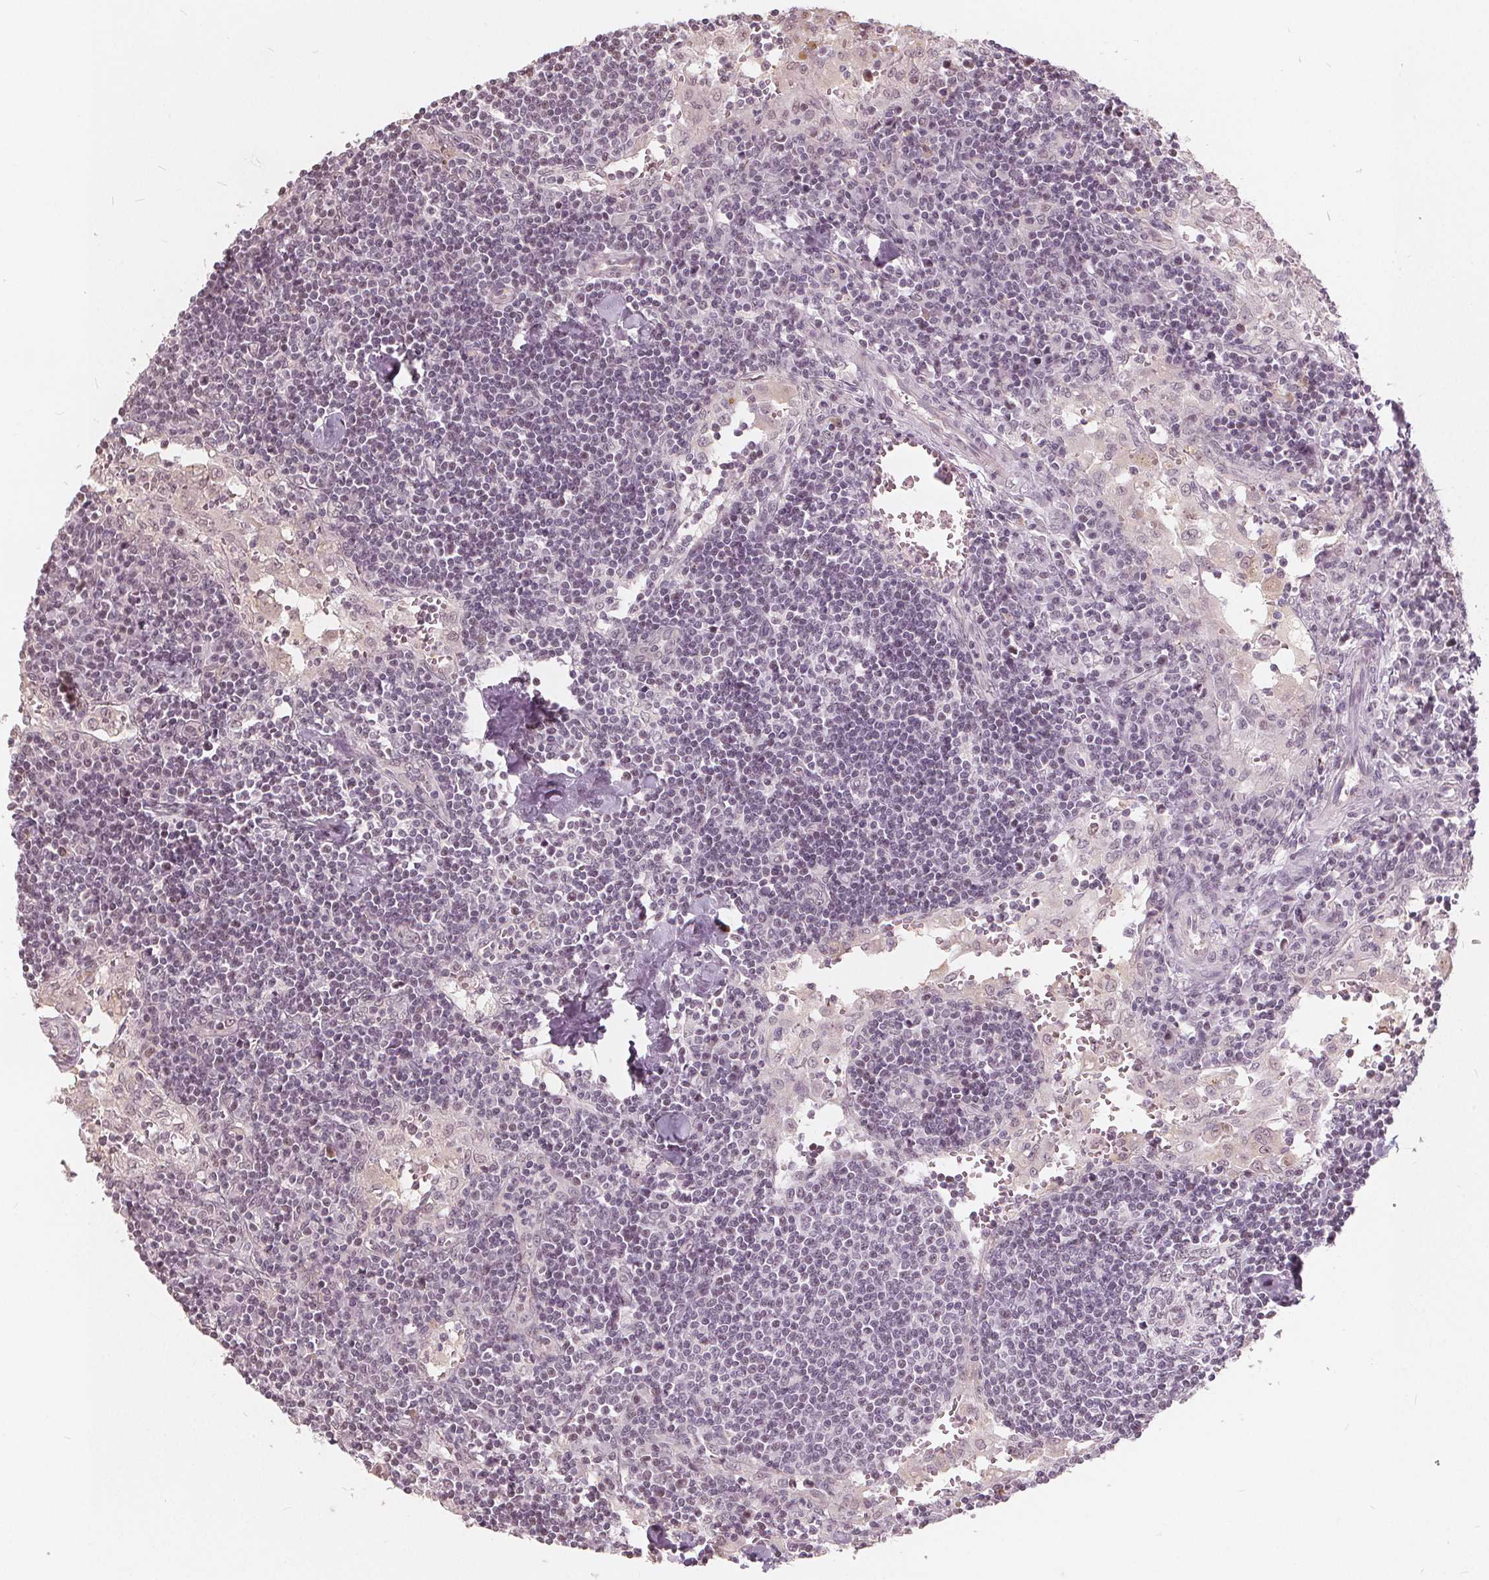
{"staining": {"intensity": "negative", "quantity": "none", "location": "none"}, "tissue": "lymph node", "cell_type": "Germinal center cells", "image_type": "normal", "snomed": [{"axis": "morphology", "description": "Normal tissue, NOS"}, {"axis": "topography", "description": "Lymph node"}], "caption": "IHC micrograph of unremarkable lymph node: lymph node stained with DAB (3,3'-diaminobenzidine) reveals no significant protein expression in germinal center cells.", "gene": "NUP210L", "patient": {"sex": "male", "age": 55}}